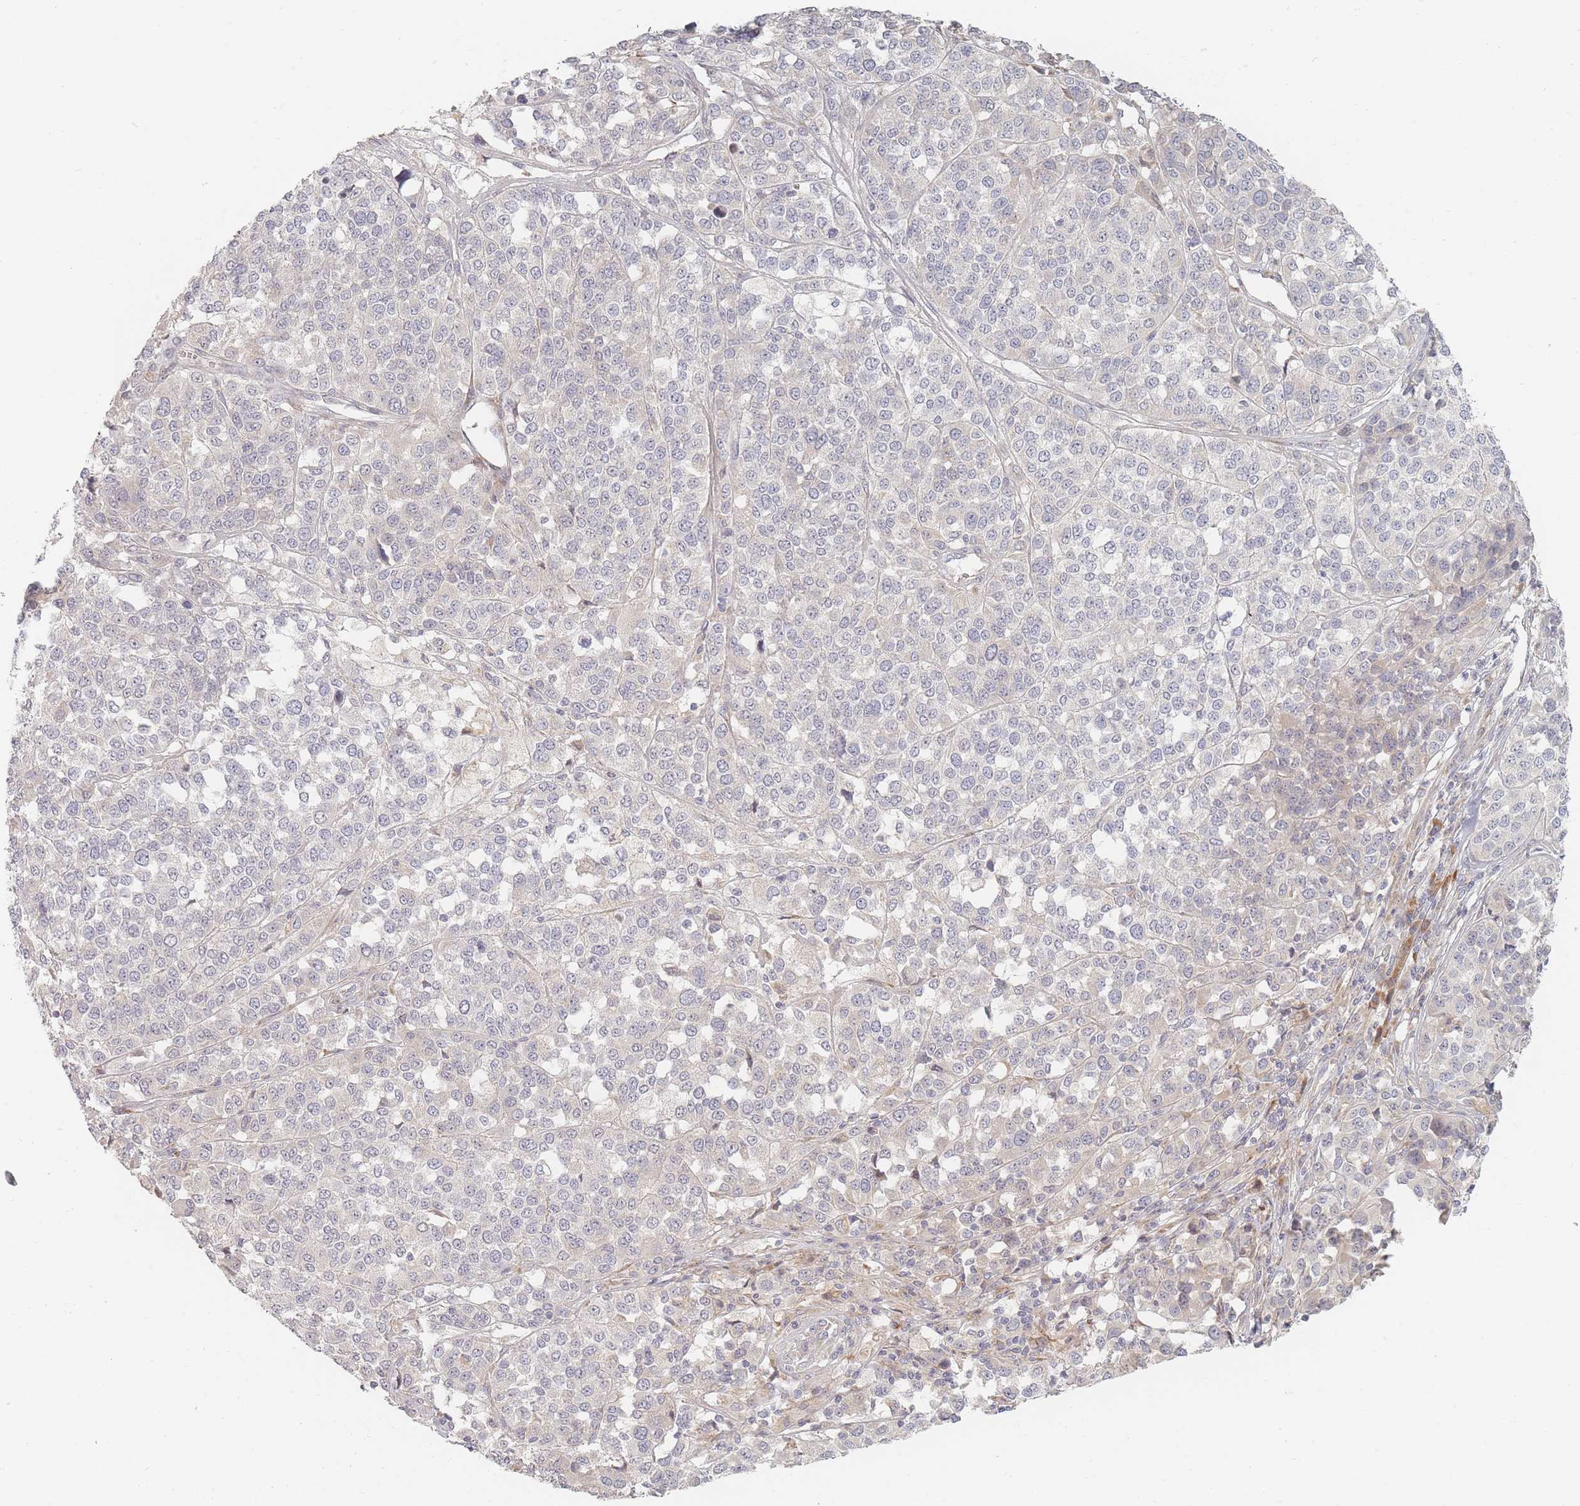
{"staining": {"intensity": "negative", "quantity": "none", "location": "none"}, "tissue": "melanoma", "cell_type": "Tumor cells", "image_type": "cancer", "snomed": [{"axis": "morphology", "description": "Malignant melanoma, Metastatic site"}, {"axis": "topography", "description": "Lymph node"}], "caption": "High magnification brightfield microscopy of melanoma stained with DAB (brown) and counterstained with hematoxylin (blue): tumor cells show no significant expression. (DAB IHC, high magnification).", "gene": "ZKSCAN7", "patient": {"sex": "male", "age": 44}}